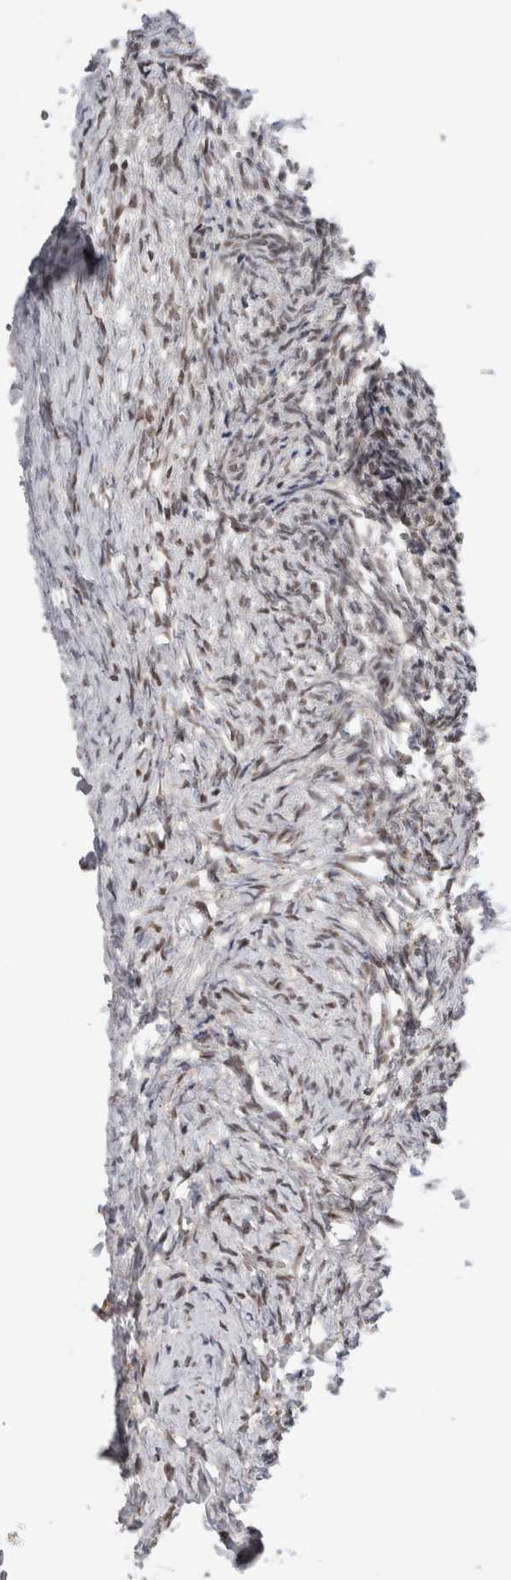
{"staining": {"intensity": "moderate", "quantity": ">75%", "location": "cytoplasmic/membranous,nuclear"}, "tissue": "ovary", "cell_type": "Follicle cells", "image_type": "normal", "snomed": [{"axis": "morphology", "description": "Normal tissue, NOS"}, {"axis": "topography", "description": "Ovary"}], "caption": "Moderate cytoplasmic/membranous,nuclear expression for a protein is present in approximately >75% of follicle cells of benign ovary using IHC.", "gene": "ZNF521", "patient": {"sex": "female", "age": 41}}